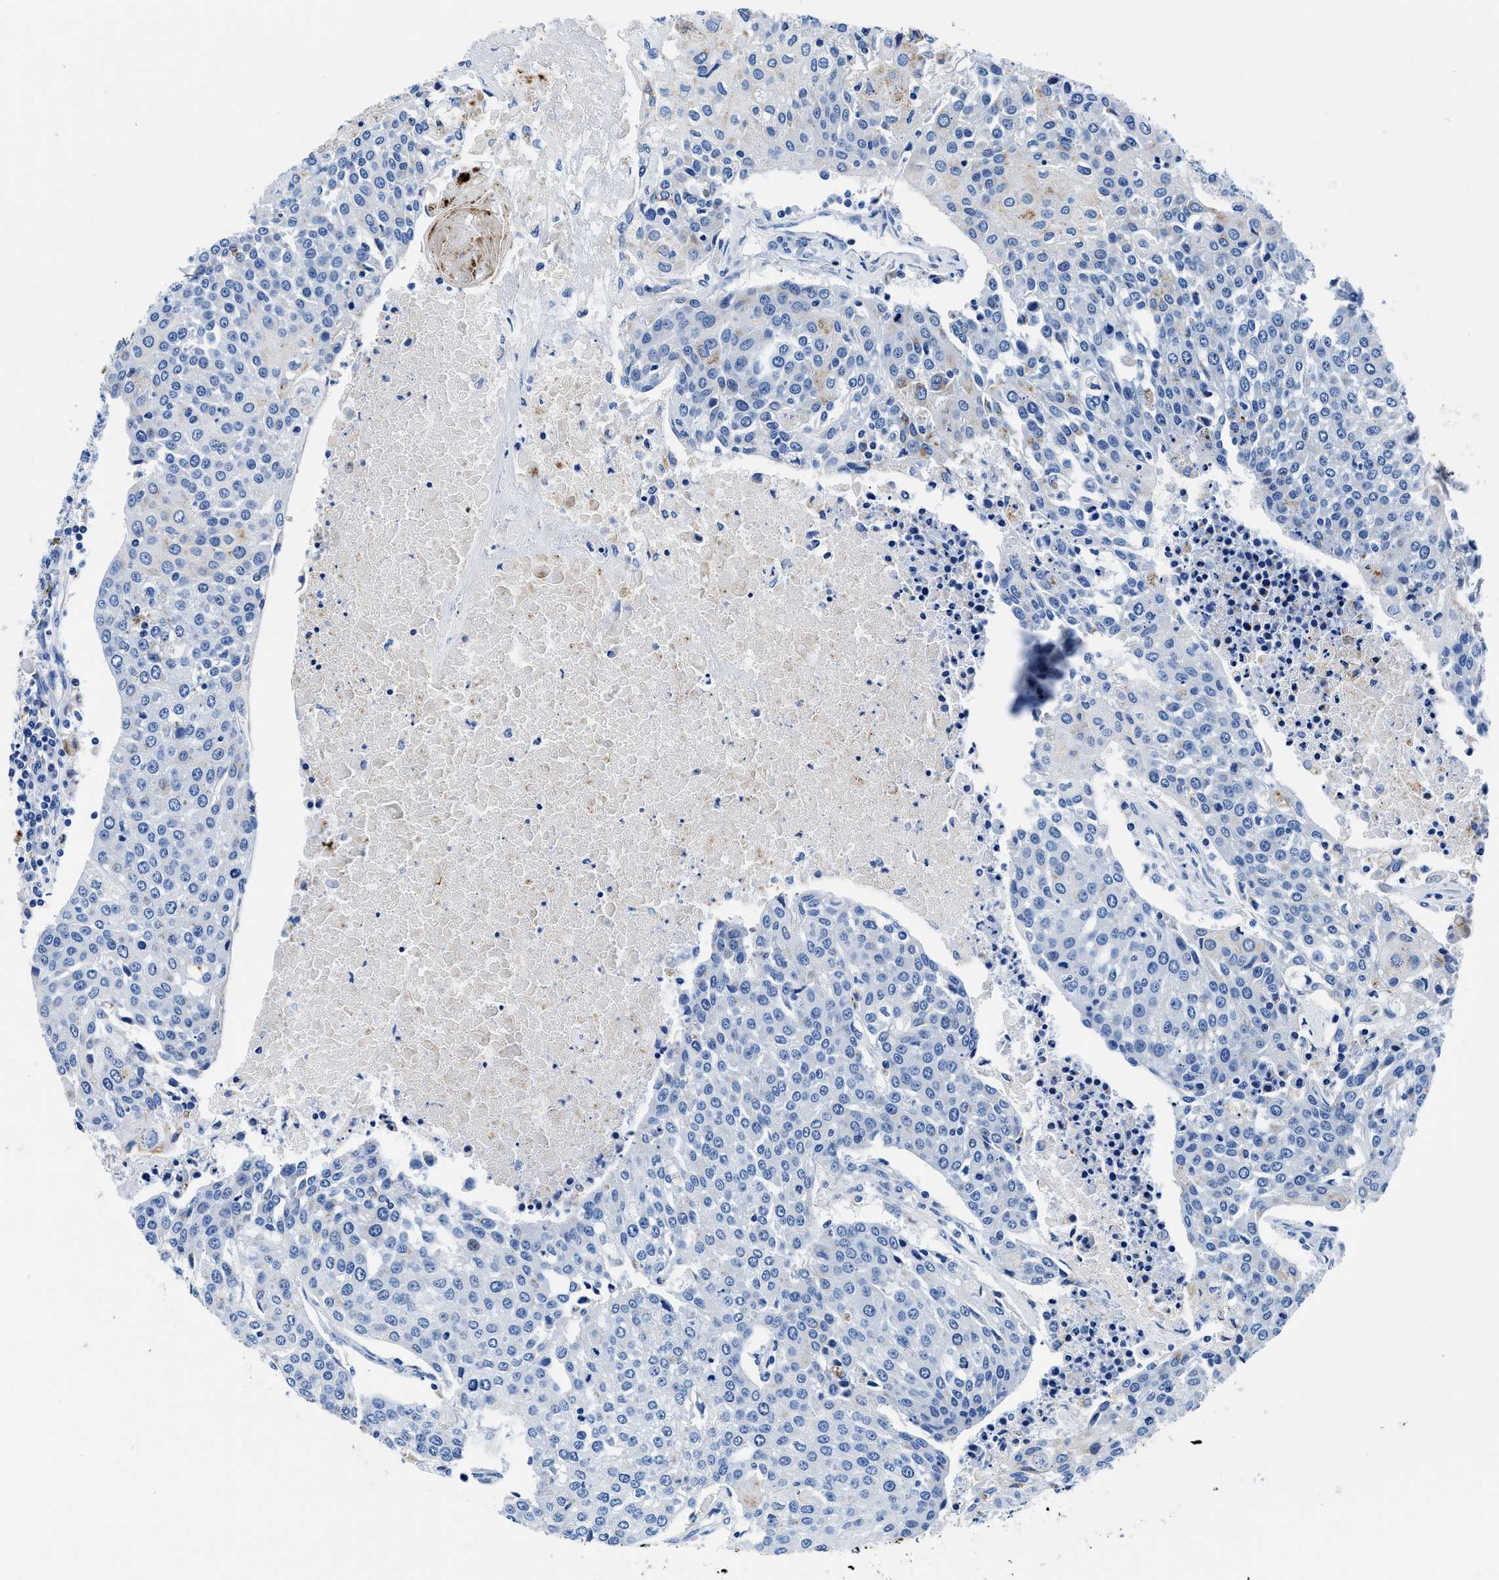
{"staining": {"intensity": "negative", "quantity": "none", "location": "none"}, "tissue": "urothelial cancer", "cell_type": "Tumor cells", "image_type": "cancer", "snomed": [{"axis": "morphology", "description": "Urothelial carcinoma, High grade"}, {"axis": "topography", "description": "Urinary bladder"}], "caption": "Immunohistochemistry (IHC) of human urothelial cancer shows no positivity in tumor cells.", "gene": "OR14K1", "patient": {"sex": "female", "age": 85}}